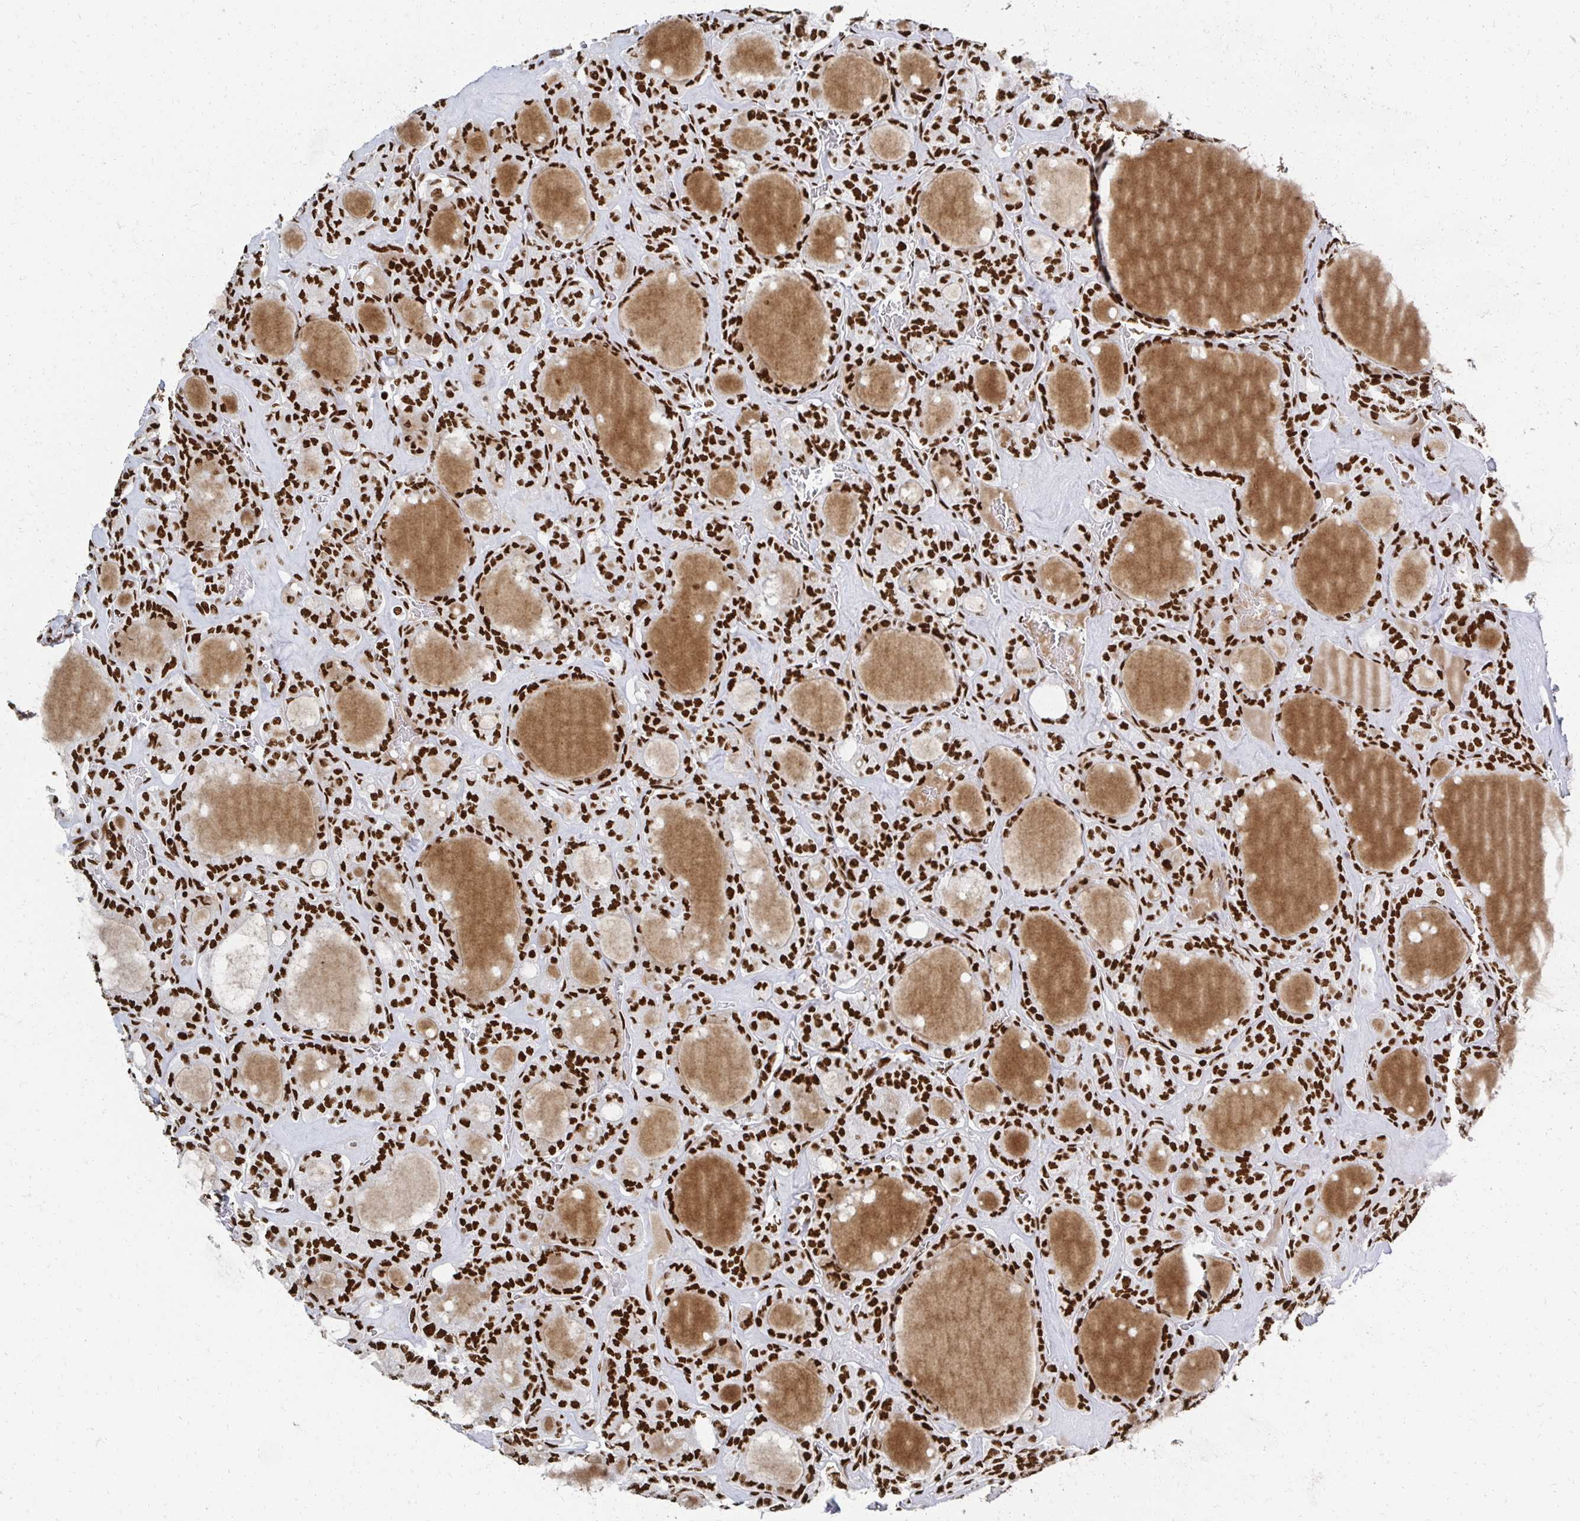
{"staining": {"intensity": "strong", "quantity": ">75%", "location": "nuclear"}, "tissue": "thyroid cancer", "cell_type": "Tumor cells", "image_type": "cancer", "snomed": [{"axis": "morphology", "description": "Papillary adenocarcinoma, NOS"}, {"axis": "topography", "description": "Thyroid gland"}], "caption": "The micrograph reveals staining of thyroid cancer (papillary adenocarcinoma), revealing strong nuclear protein staining (brown color) within tumor cells.", "gene": "RBBP7", "patient": {"sex": "male", "age": 87}}